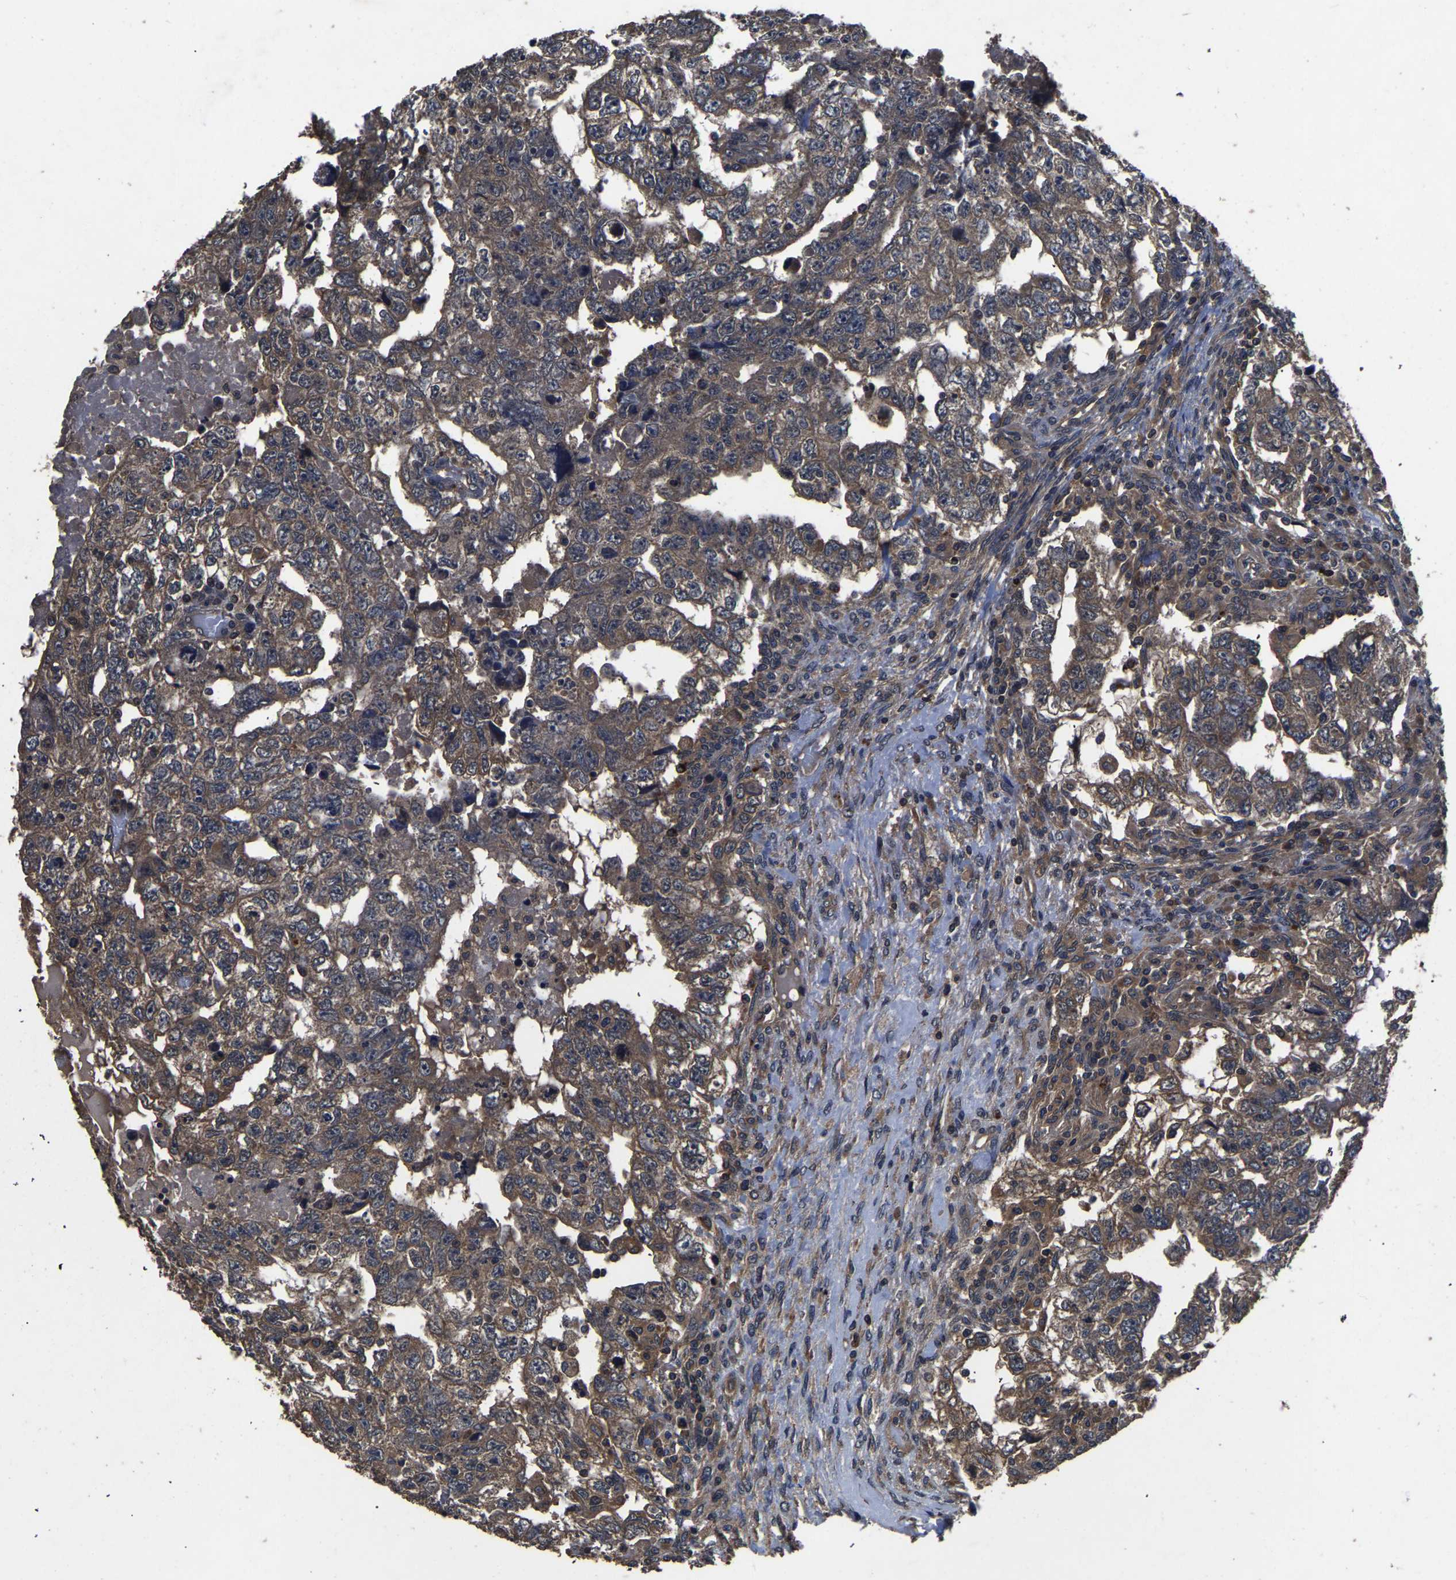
{"staining": {"intensity": "moderate", "quantity": ">75%", "location": "cytoplasmic/membranous"}, "tissue": "testis cancer", "cell_type": "Tumor cells", "image_type": "cancer", "snomed": [{"axis": "morphology", "description": "Carcinoma, Embryonal, NOS"}, {"axis": "topography", "description": "Testis"}], "caption": "Human testis embryonal carcinoma stained with a brown dye displays moderate cytoplasmic/membranous positive staining in approximately >75% of tumor cells.", "gene": "CRYZL1", "patient": {"sex": "male", "age": 36}}